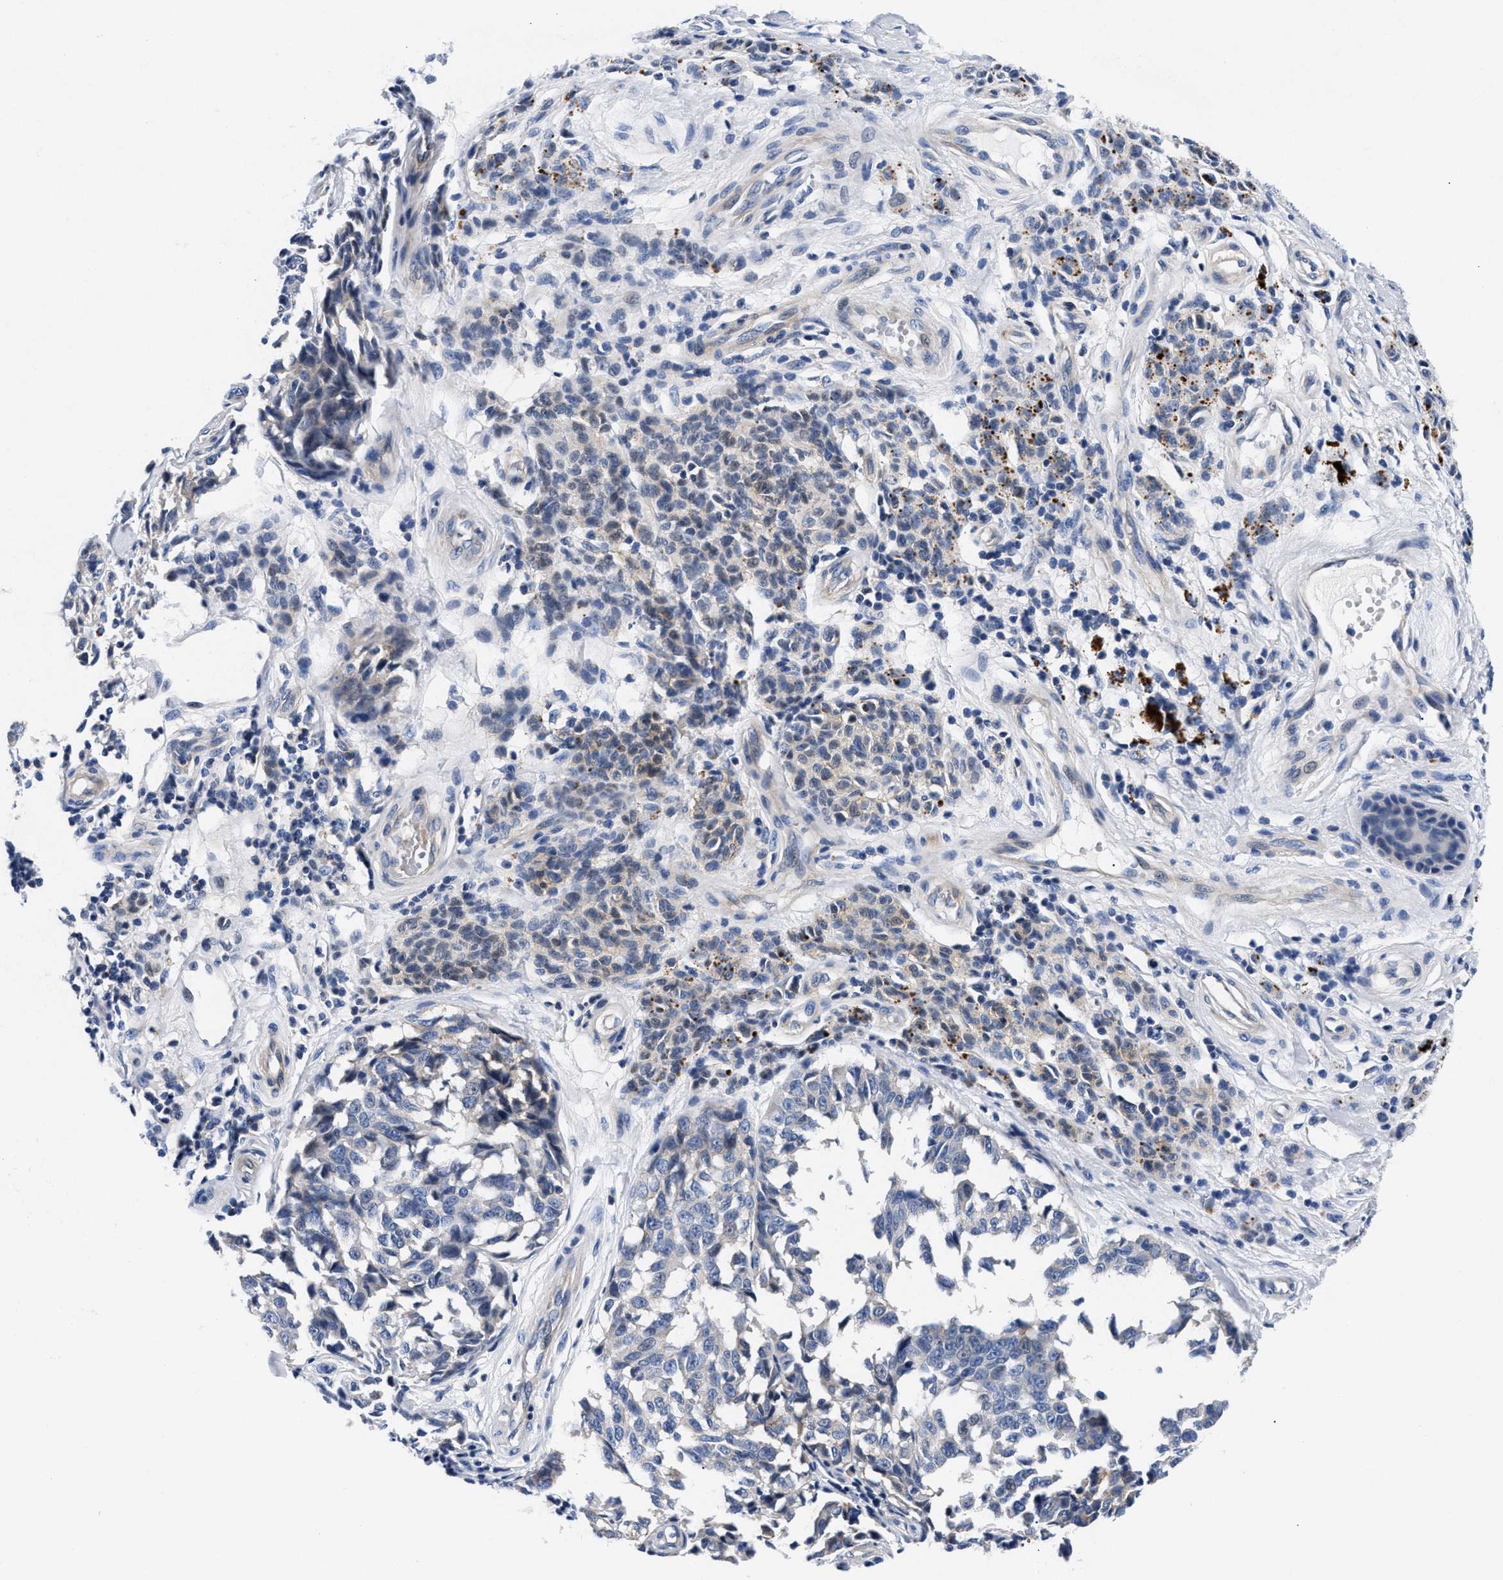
{"staining": {"intensity": "weak", "quantity": "25%-75%", "location": "cytoplasmic/membranous"}, "tissue": "melanoma", "cell_type": "Tumor cells", "image_type": "cancer", "snomed": [{"axis": "morphology", "description": "Malignant melanoma, NOS"}, {"axis": "topography", "description": "Skin"}], "caption": "This is a histology image of immunohistochemistry staining of malignant melanoma, which shows weak staining in the cytoplasmic/membranous of tumor cells.", "gene": "P2RY4", "patient": {"sex": "female", "age": 64}}